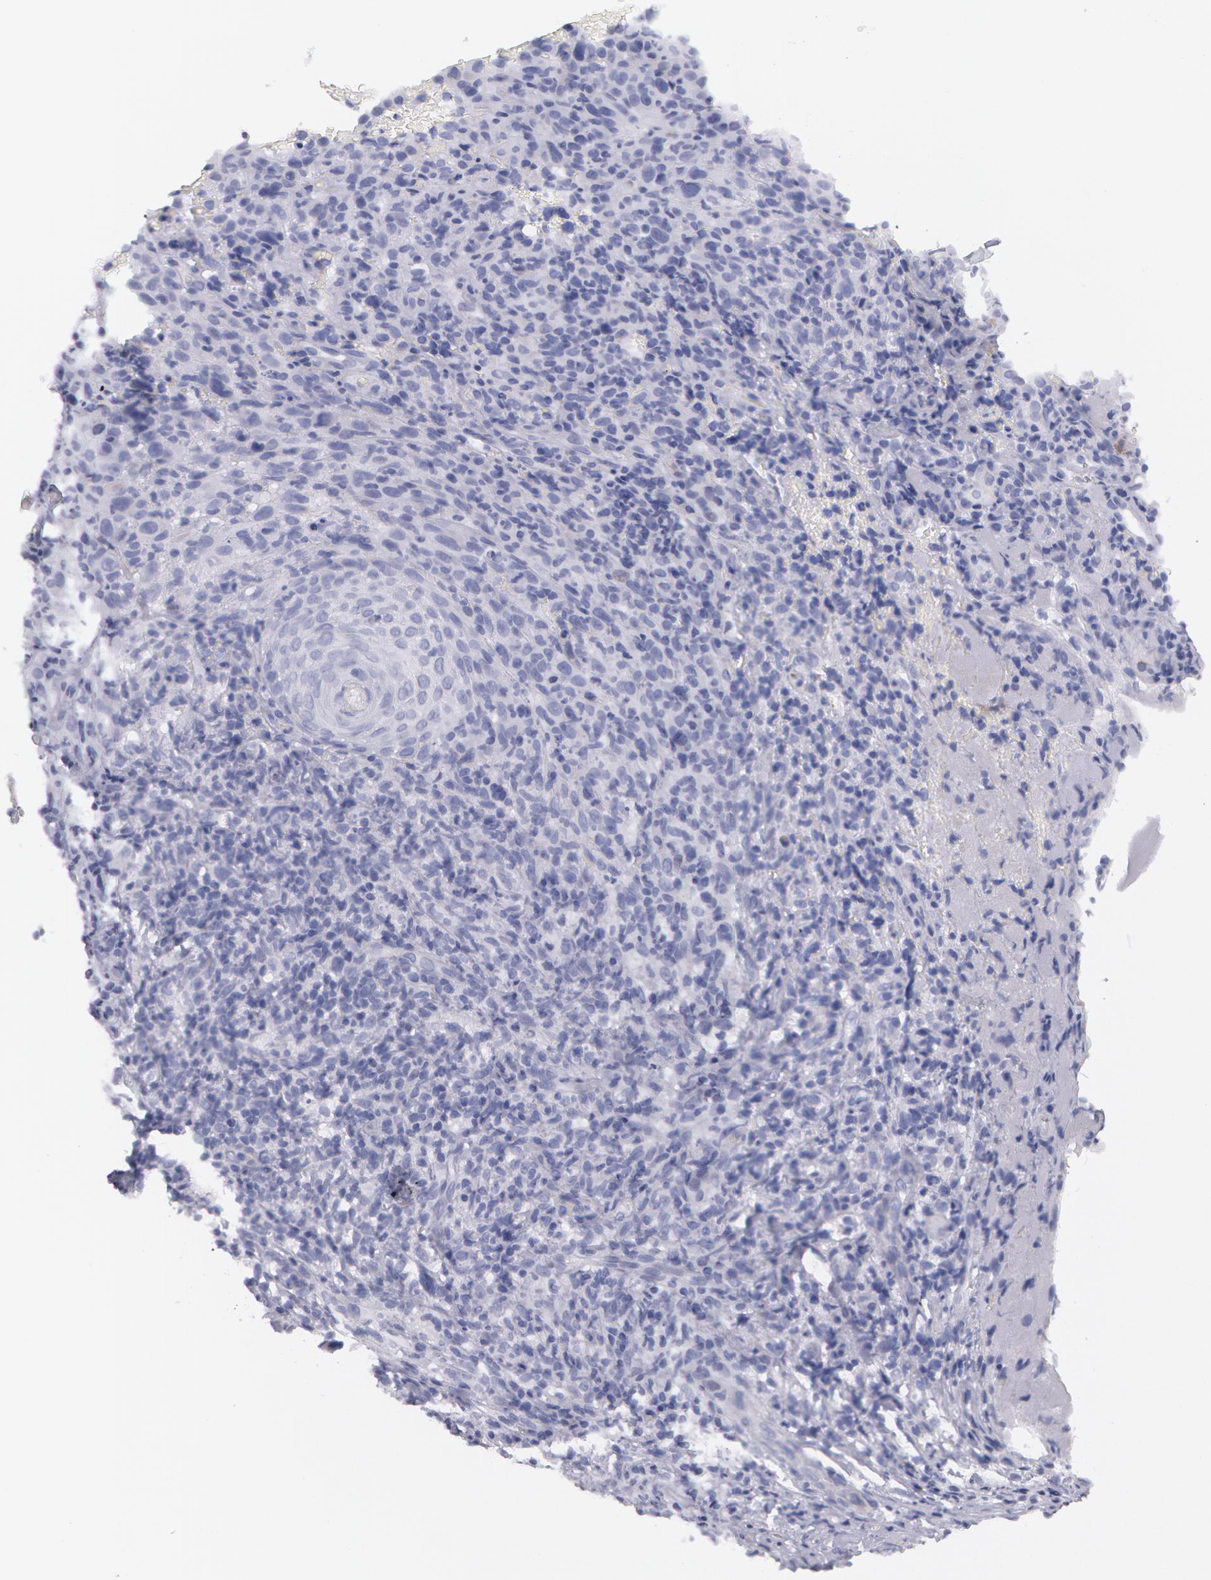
{"staining": {"intensity": "negative", "quantity": "none", "location": "none"}, "tissue": "melanoma", "cell_type": "Tumor cells", "image_type": "cancer", "snomed": [{"axis": "morphology", "description": "Malignant melanoma, NOS"}, {"axis": "topography", "description": "Skin"}], "caption": "Tumor cells are negative for protein expression in human melanoma.", "gene": "AMACR", "patient": {"sex": "male", "age": 75}}